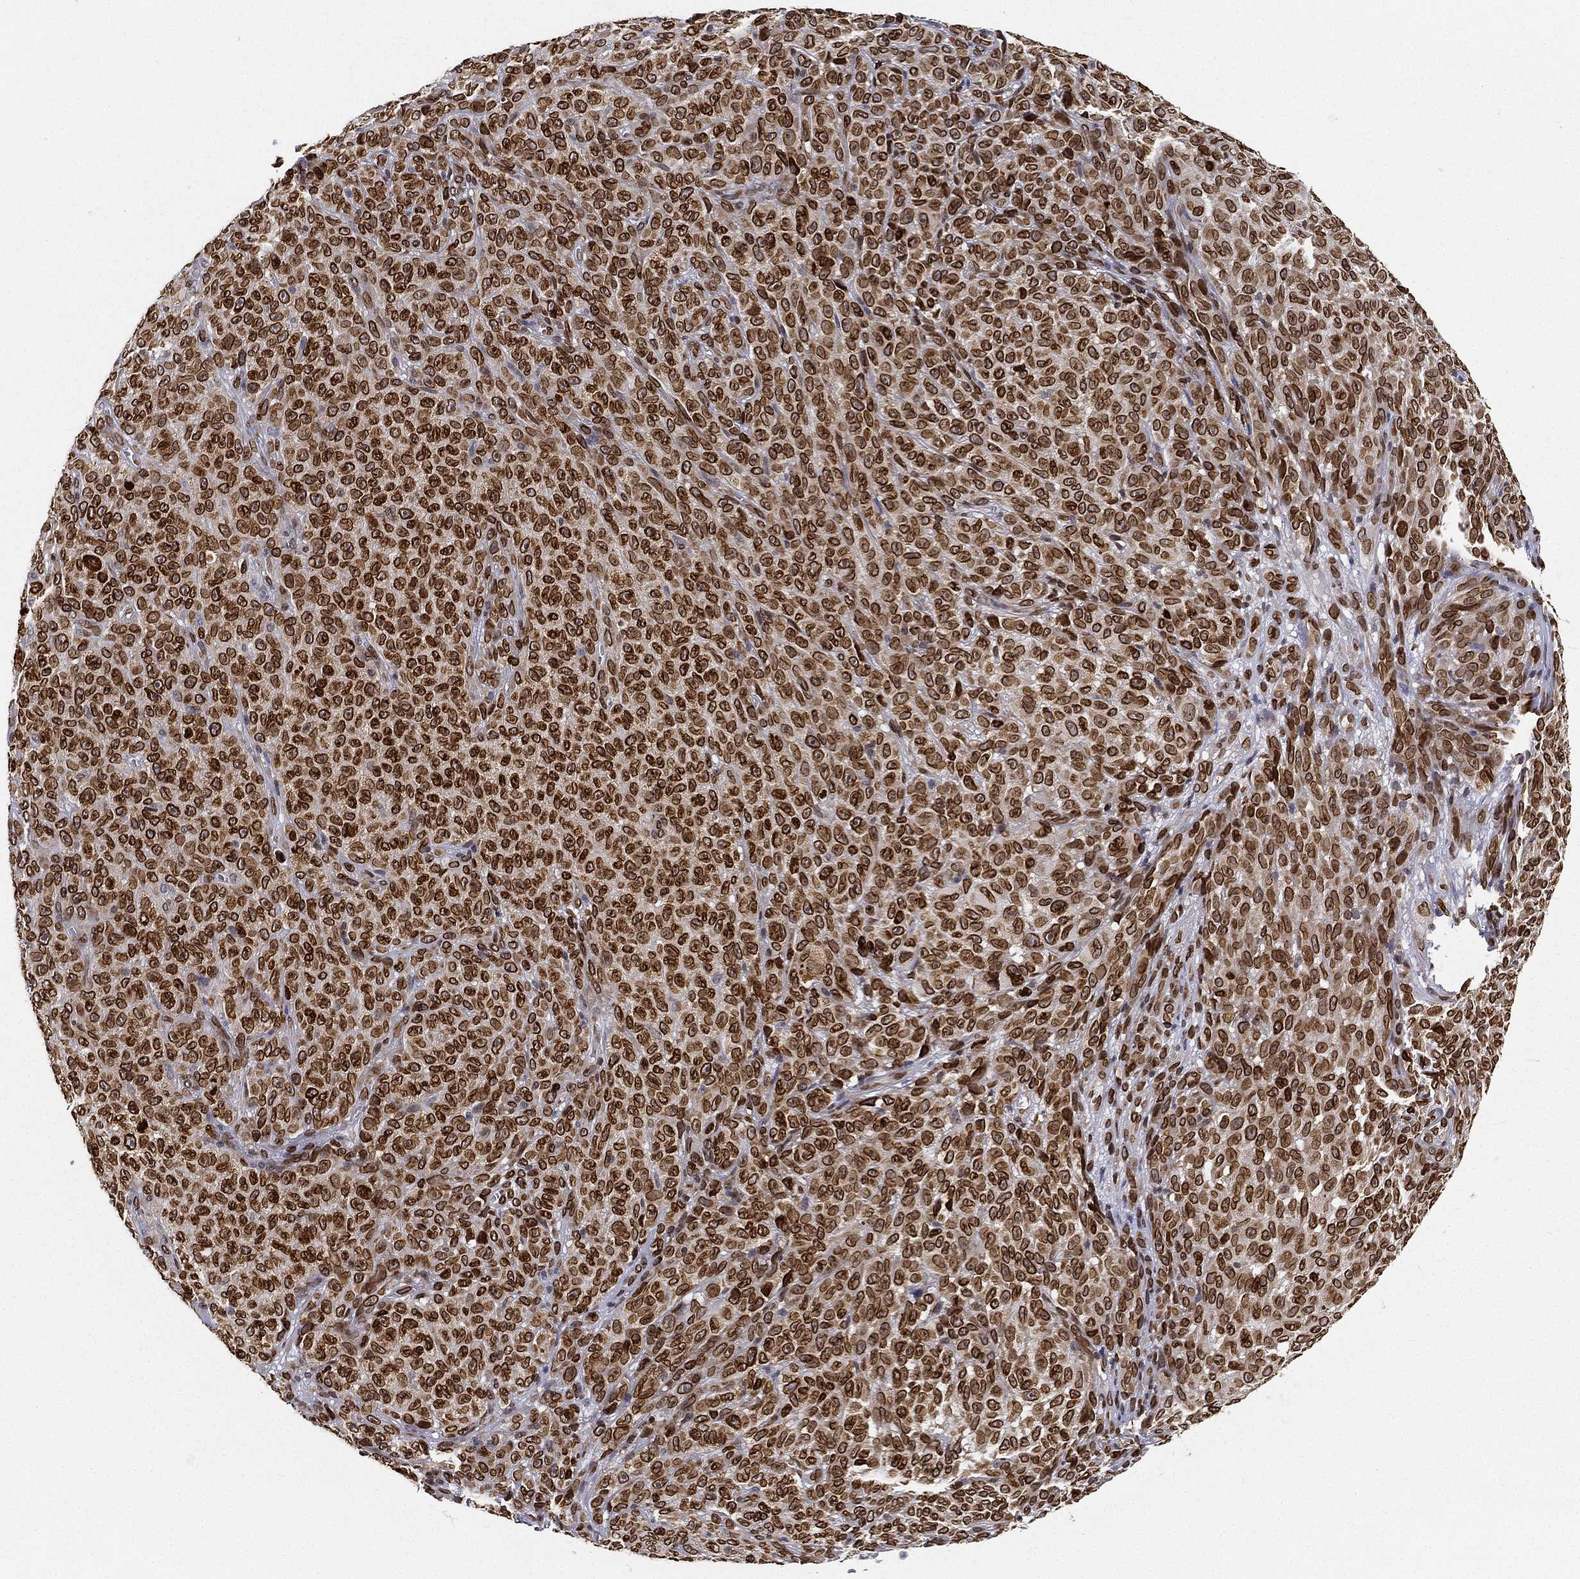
{"staining": {"intensity": "strong", "quantity": ">75%", "location": "cytoplasmic/membranous,nuclear"}, "tissue": "melanoma", "cell_type": "Tumor cells", "image_type": "cancer", "snomed": [{"axis": "morphology", "description": "Malignant melanoma, NOS"}, {"axis": "topography", "description": "Skin"}], "caption": "Protein positivity by IHC demonstrates strong cytoplasmic/membranous and nuclear expression in approximately >75% of tumor cells in melanoma.", "gene": "PALB2", "patient": {"sex": "female", "age": 82}}